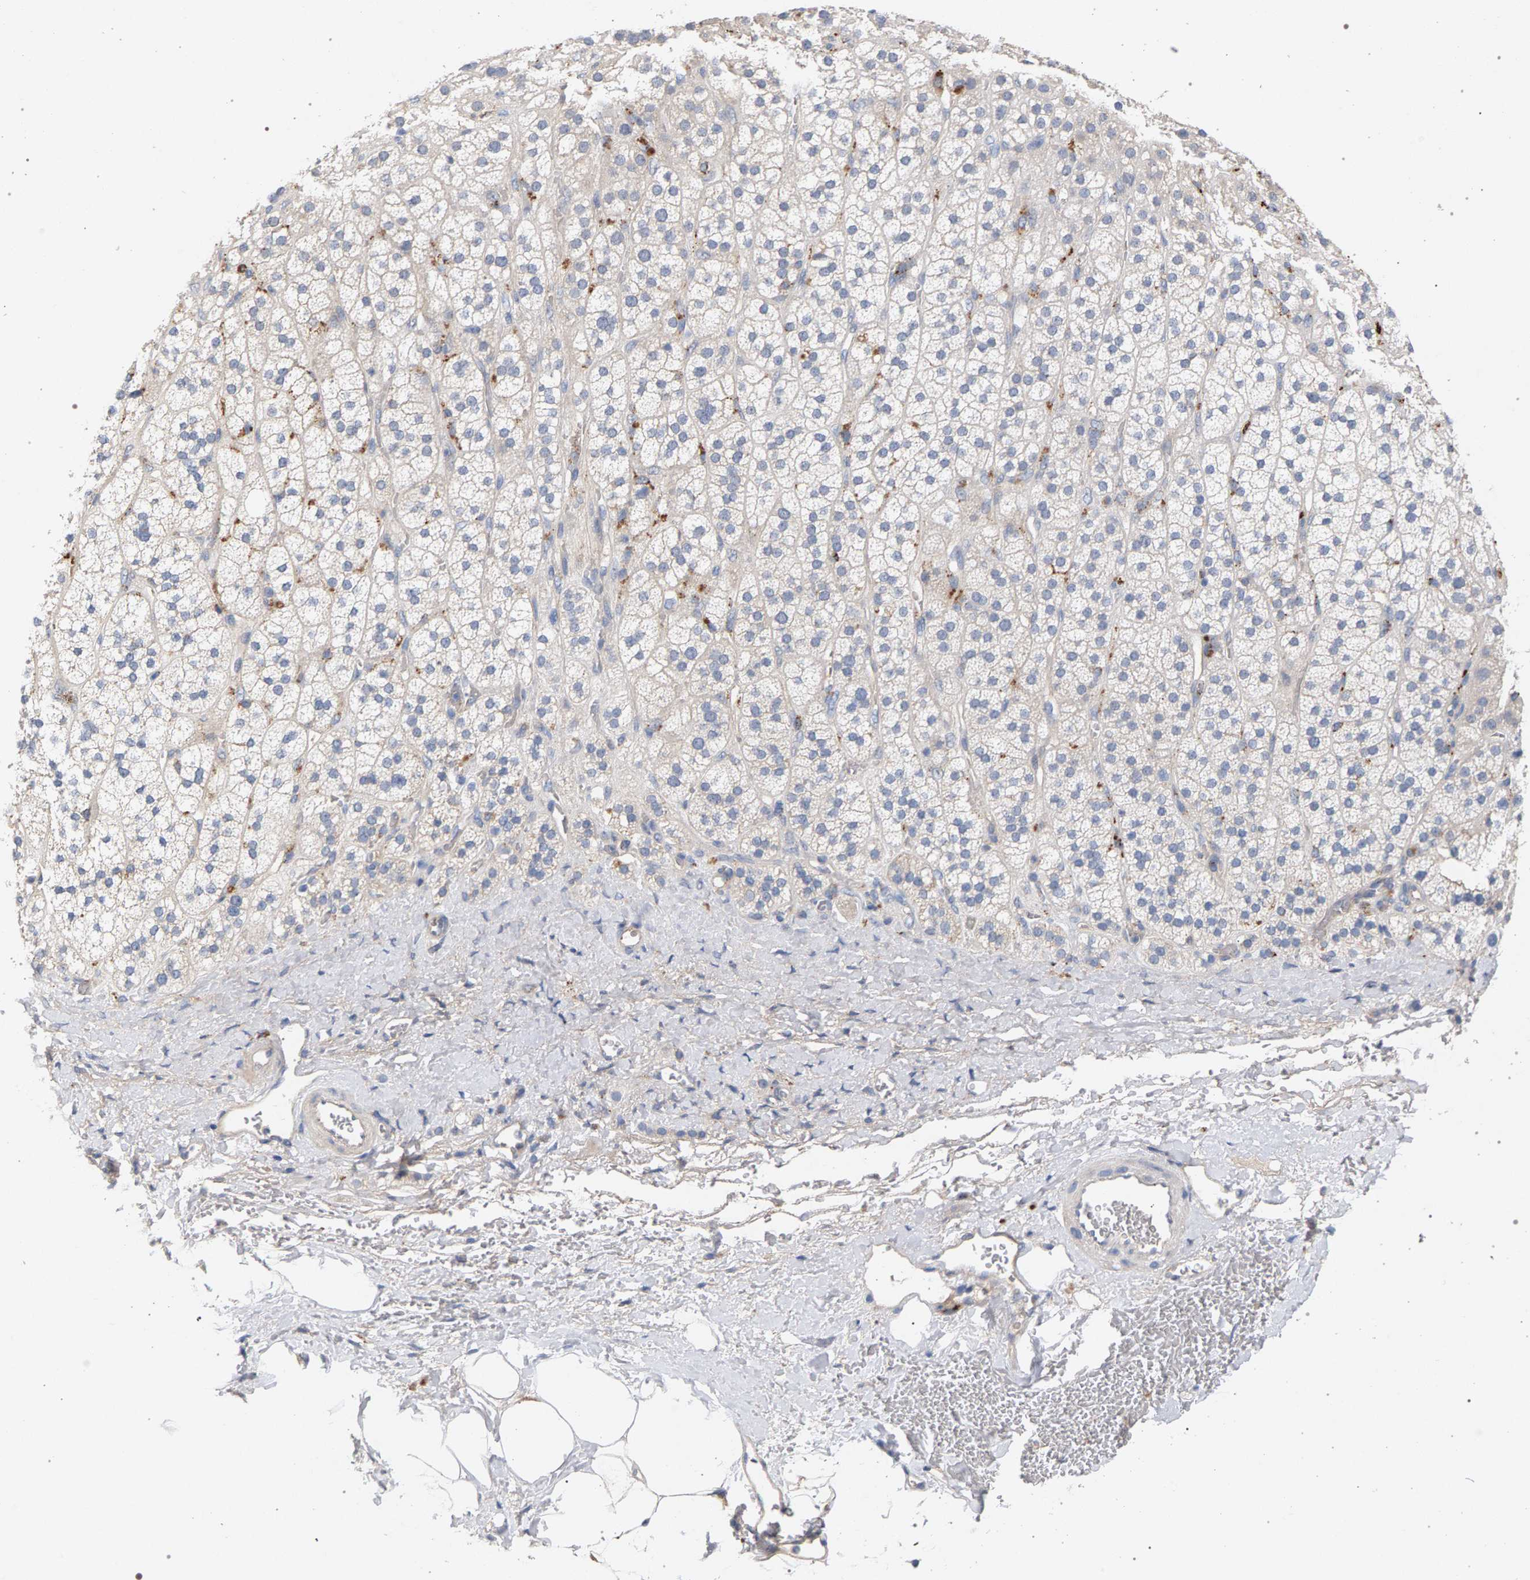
{"staining": {"intensity": "moderate", "quantity": "<25%", "location": "cytoplasmic/membranous"}, "tissue": "adrenal gland", "cell_type": "Glandular cells", "image_type": "normal", "snomed": [{"axis": "morphology", "description": "Normal tissue, NOS"}, {"axis": "topography", "description": "Adrenal gland"}], "caption": "Immunohistochemical staining of unremarkable adrenal gland displays <25% levels of moderate cytoplasmic/membranous protein expression in about <25% of glandular cells.", "gene": "MAMDC2", "patient": {"sex": "male", "age": 56}}